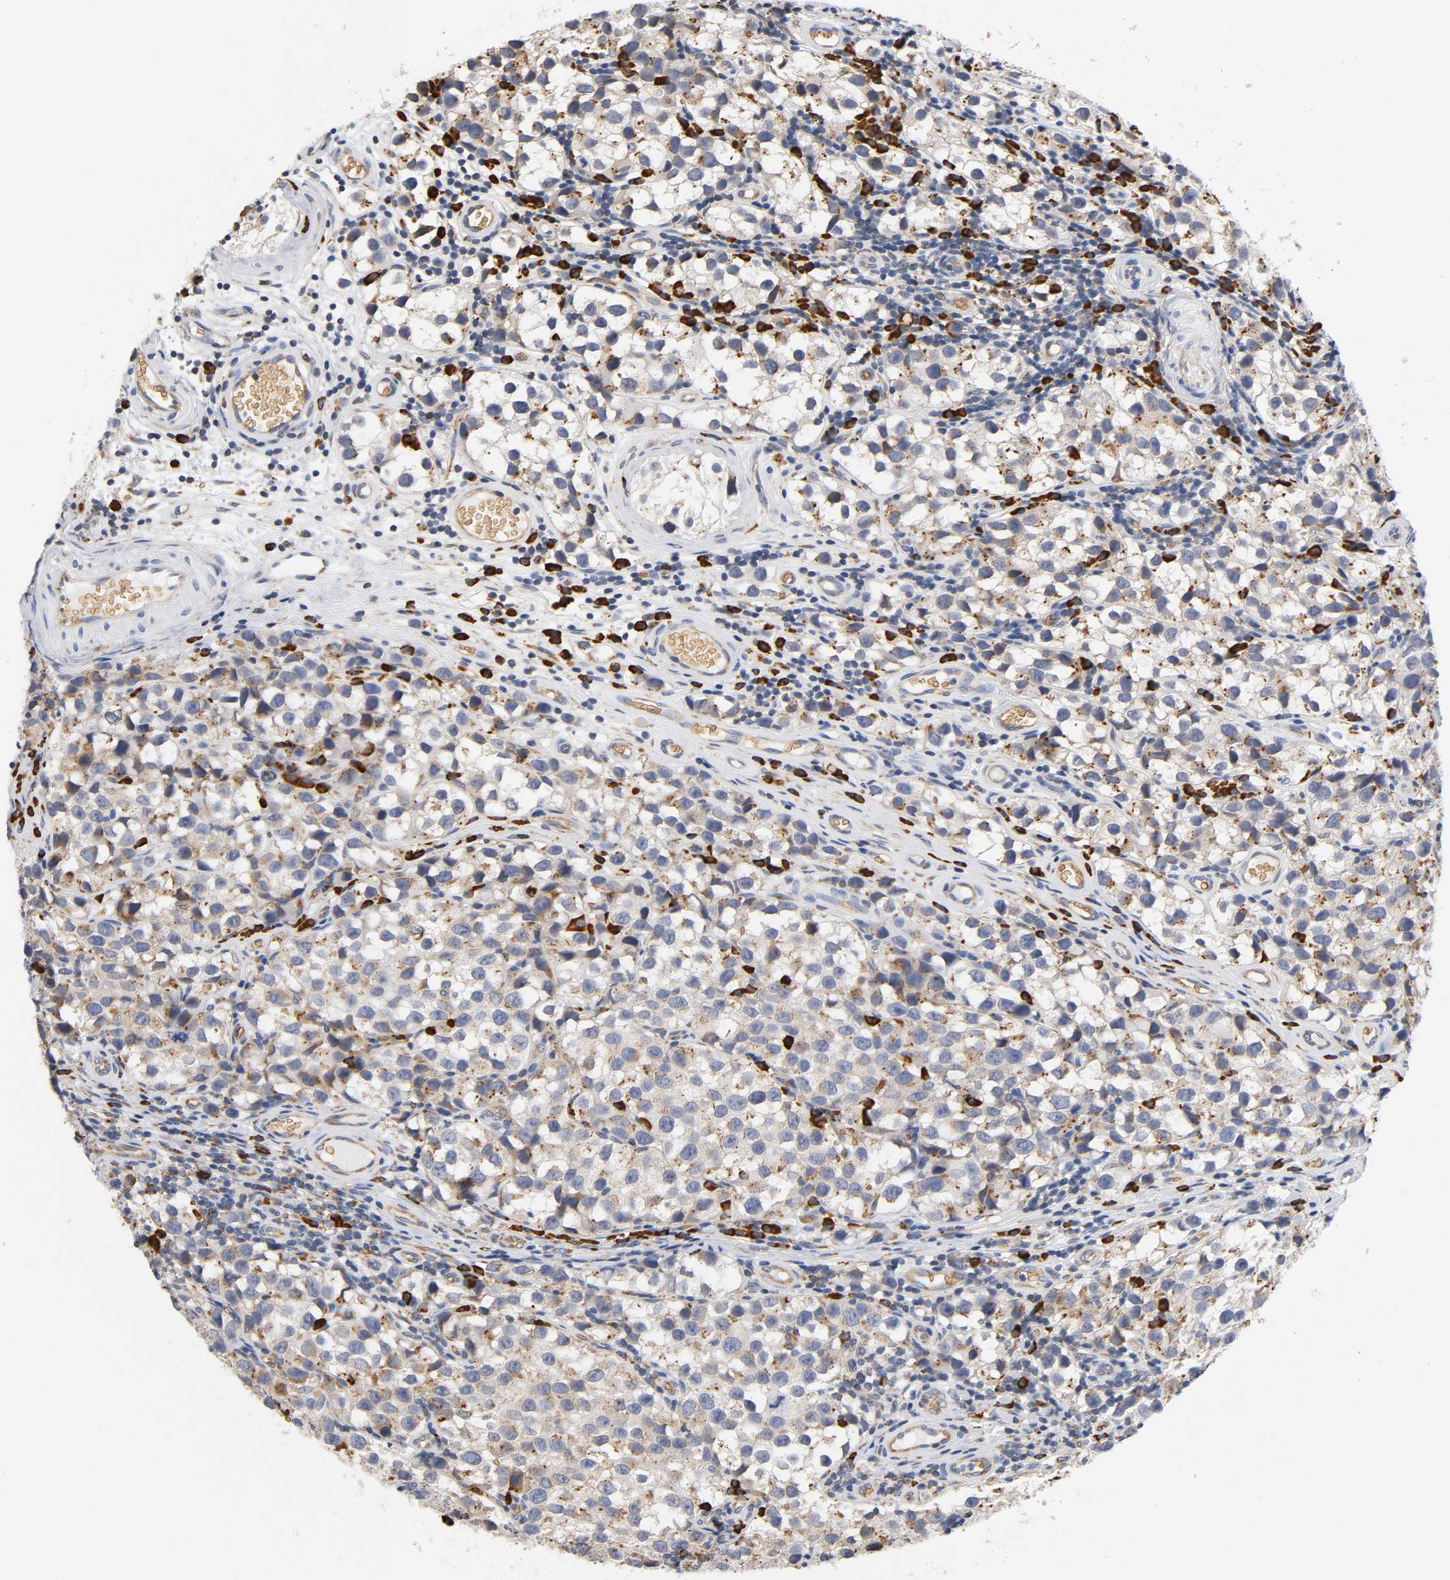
{"staining": {"intensity": "weak", "quantity": "25%-75%", "location": "cytoplasmic/membranous"}, "tissue": "testis cancer", "cell_type": "Tumor cells", "image_type": "cancer", "snomed": [{"axis": "morphology", "description": "Seminoma, NOS"}, {"axis": "topography", "description": "Testis"}], "caption": "There is low levels of weak cytoplasmic/membranous positivity in tumor cells of seminoma (testis), as demonstrated by immunohistochemical staining (brown color).", "gene": "UCKL1", "patient": {"sex": "male", "age": 39}}